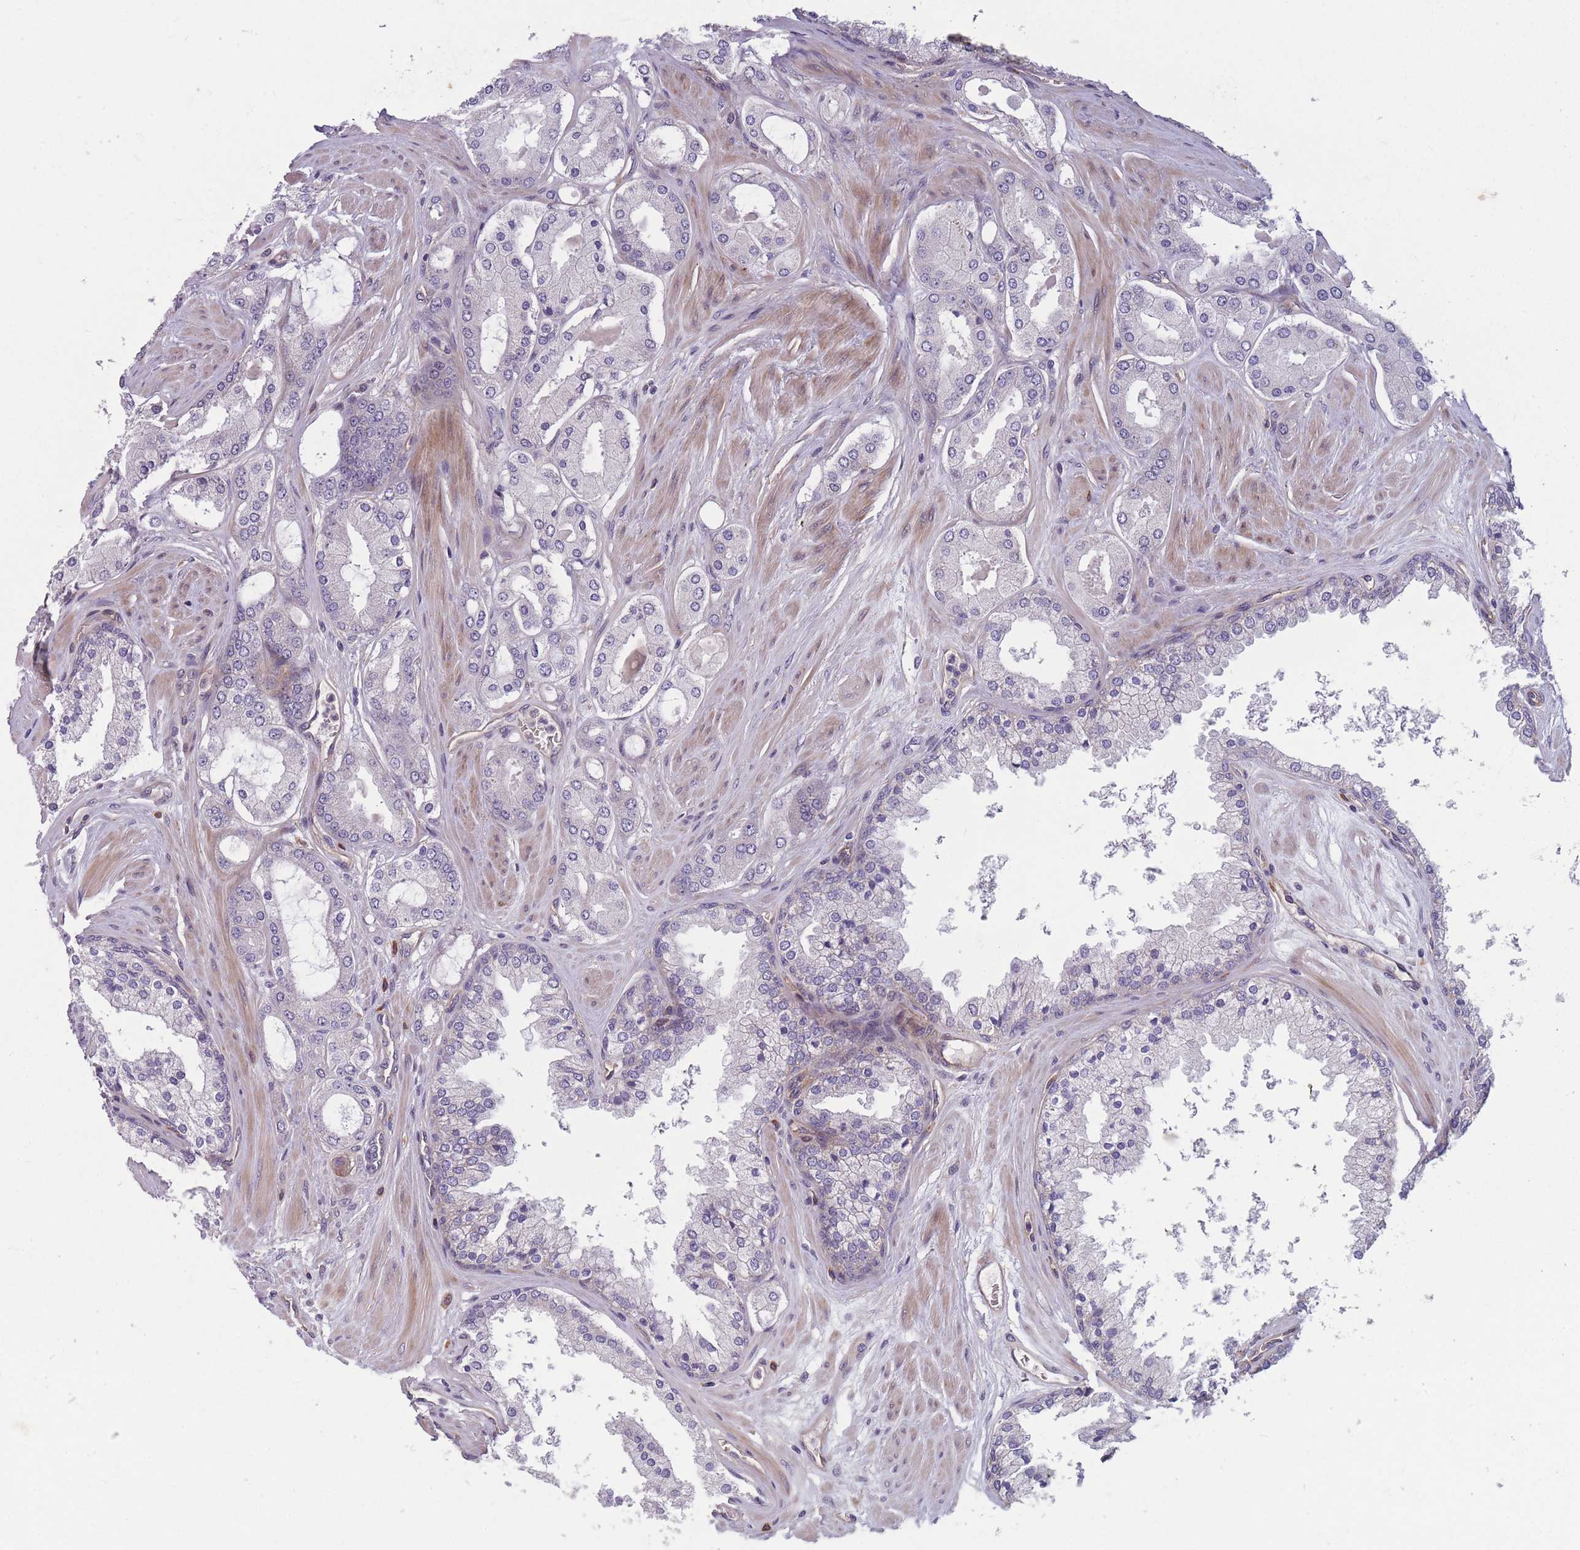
{"staining": {"intensity": "negative", "quantity": "none", "location": "none"}, "tissue": "prostate cancer", "cell_type": "Tumor cells", "image_type": "cancer", "snomed": [{"axis": "morphology", "description": "Adenocarcinoma, Low grade"}, {"axis": "topography", "description": "Prostate"}], "caption": "Protein analysis of low-grade adenocarcinoma (prostate) demonstrates no significant positivity in tumor cells. The staining is performed using DAB (3,3'-diaminobenzidine) brown chromogen with nuclei counter-stained in using hematoxylin.", "gene": "FAM83F", "patient": {"sex": "male", "age": 42}}